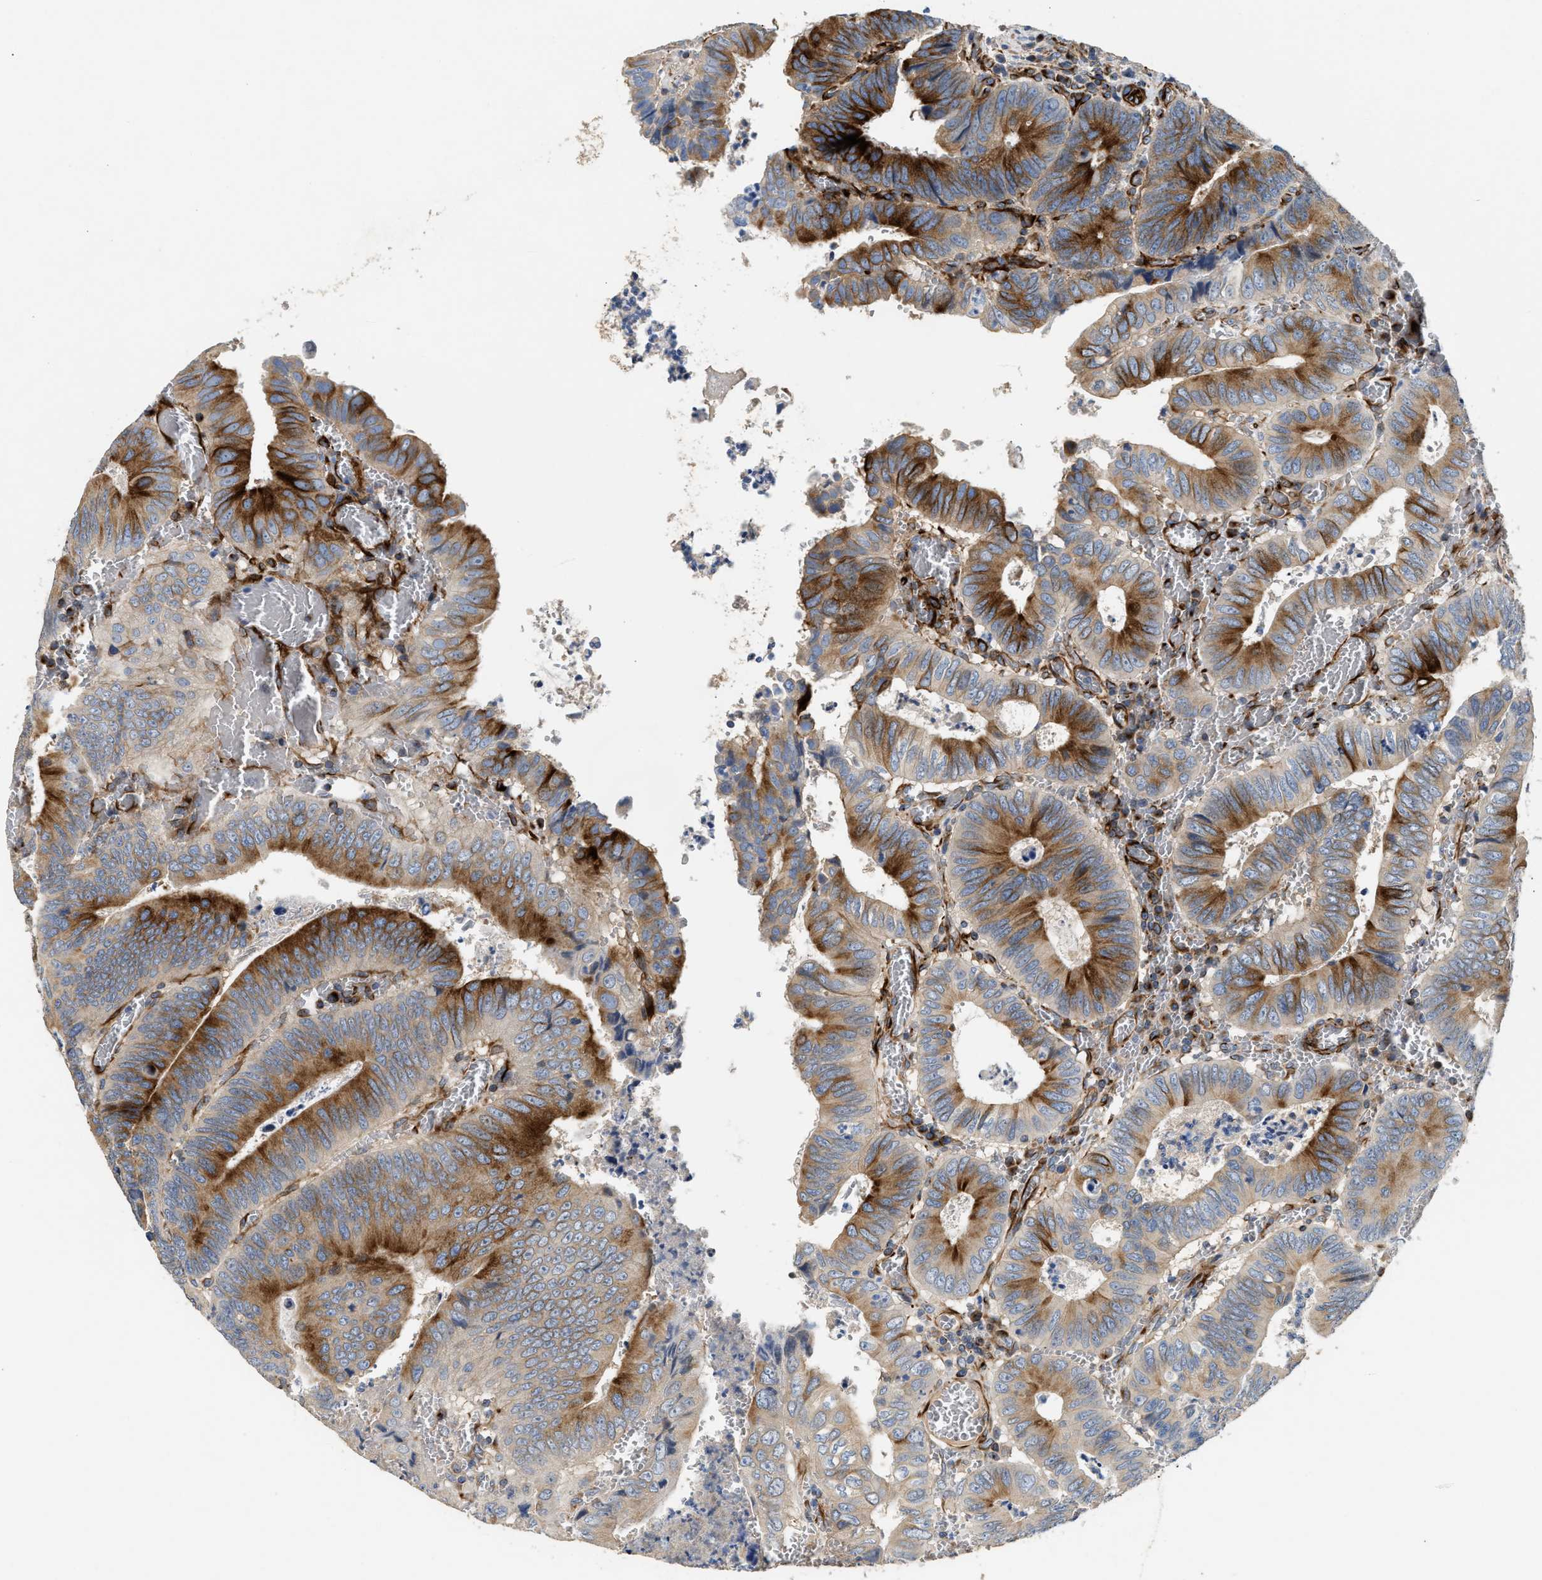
{"staining": {"intensity": "strong", "quantity": "25%-75%", "location": "cytoplasmic/membranous"}, "tissue": "colorectal cancer", "cell_type": "Tumor cells", "image_type": "cancer", "snomed": [{"axis": "morphology", "description": "Inflammation, NOS"}, {"axis": "morphology", "description": "Adenocarcinoma, NOS"}, {"axis": "topography", "description": "Colon"}], "caption": "Strong cytoplasmic/membranous expression is identified in approximately 25%-75% of tumor cells in colorectal cancer.", "gene": "IL17RC", "patient": {"sex": "male", "age": 72}}